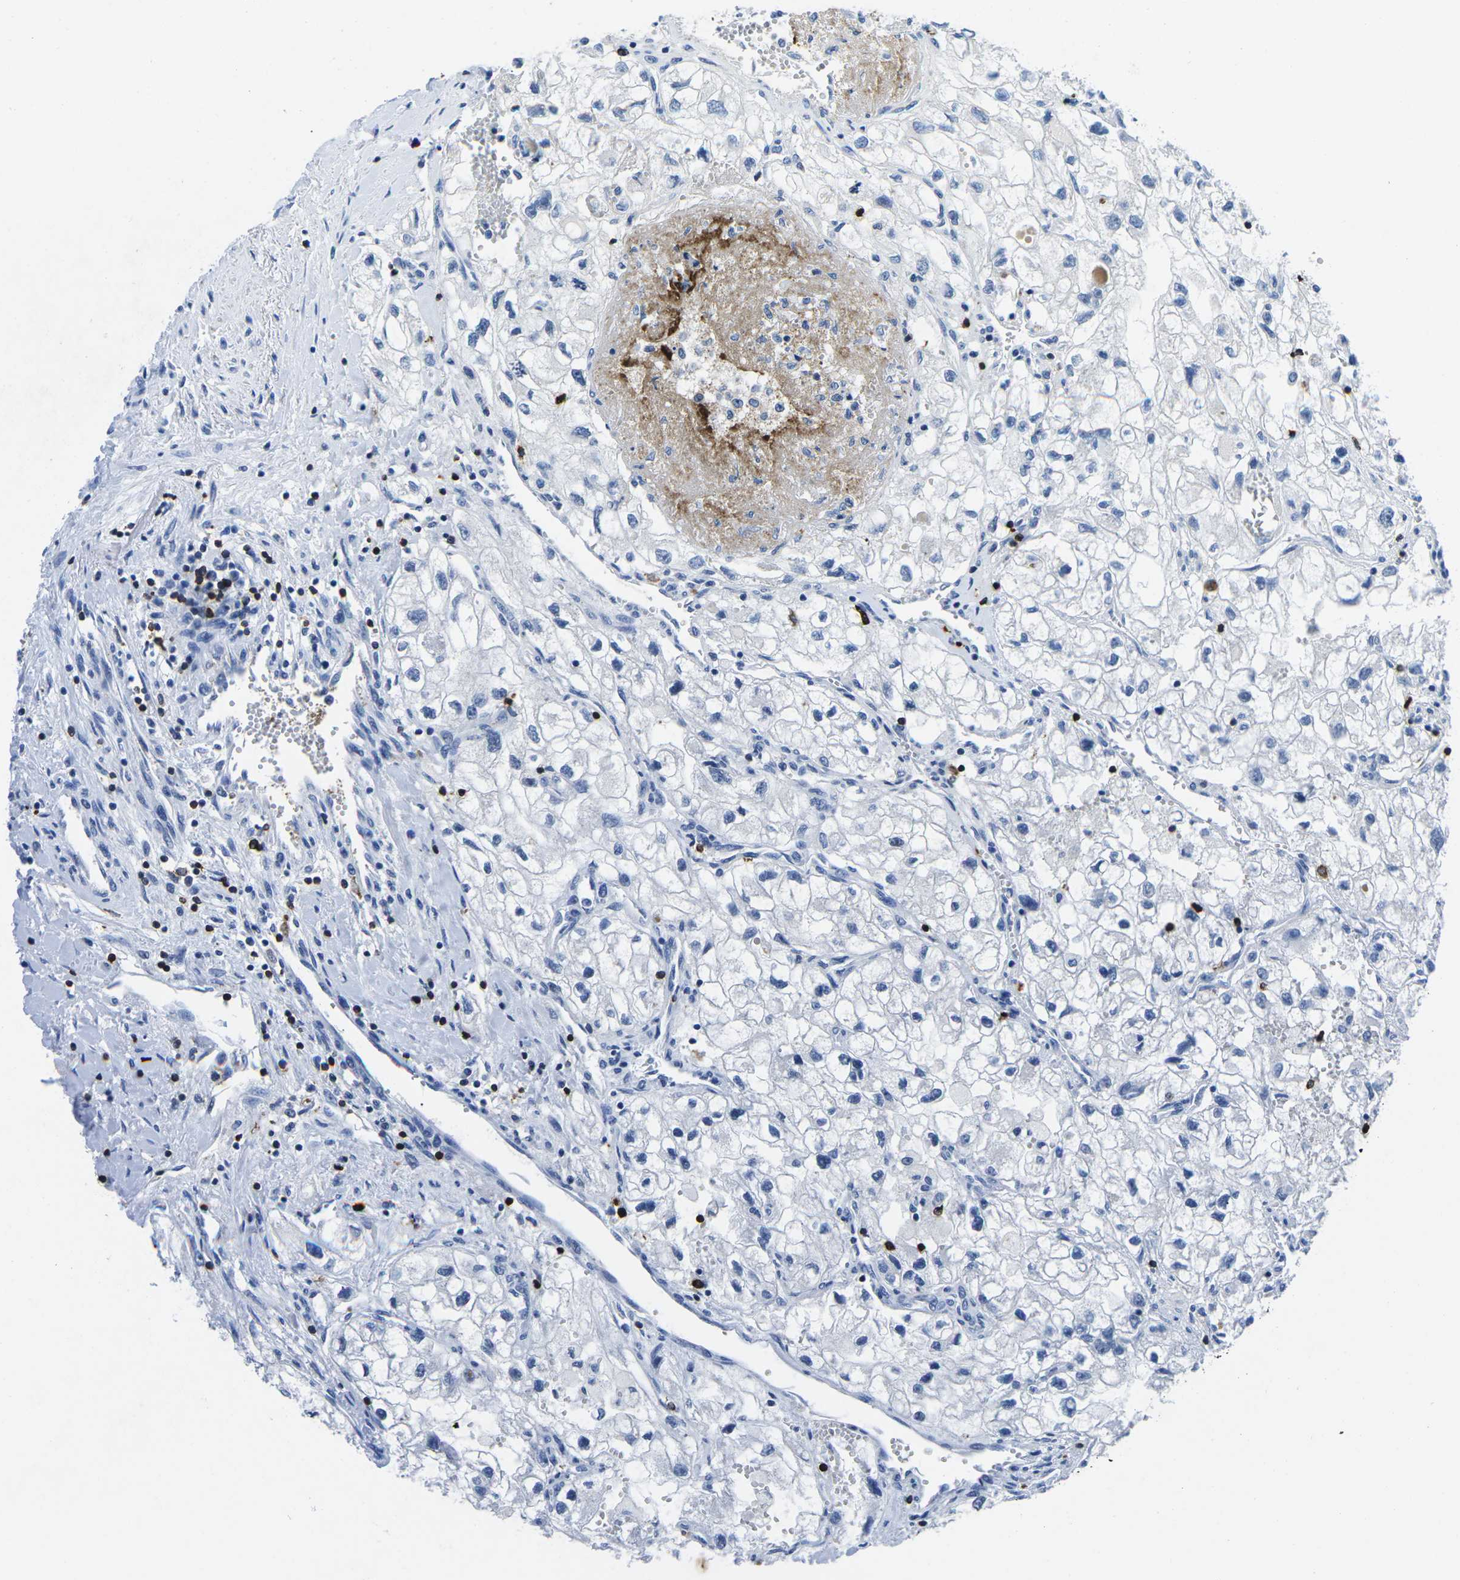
{"staining": {"intensity": "negative", "quantity": "none", "location": "none"}, "tissue": "renal cancer", "cell_type": "Tumor cells", "image_type": "cancer", "snomed": [{"axis": "morphology", "description": "Adenocarcinoma, NOS"}, {"axis": "topography", "description": "Kidney"}], "caption": "Tumor cells are negative for brown protein staining in adenocarcinoma (renal). (DAB (3,3'-diaminobenzidine) immunohistochemistry, high magnification).", "gene": "CTSW", "patient": {"sex": "female", "age": 70}}